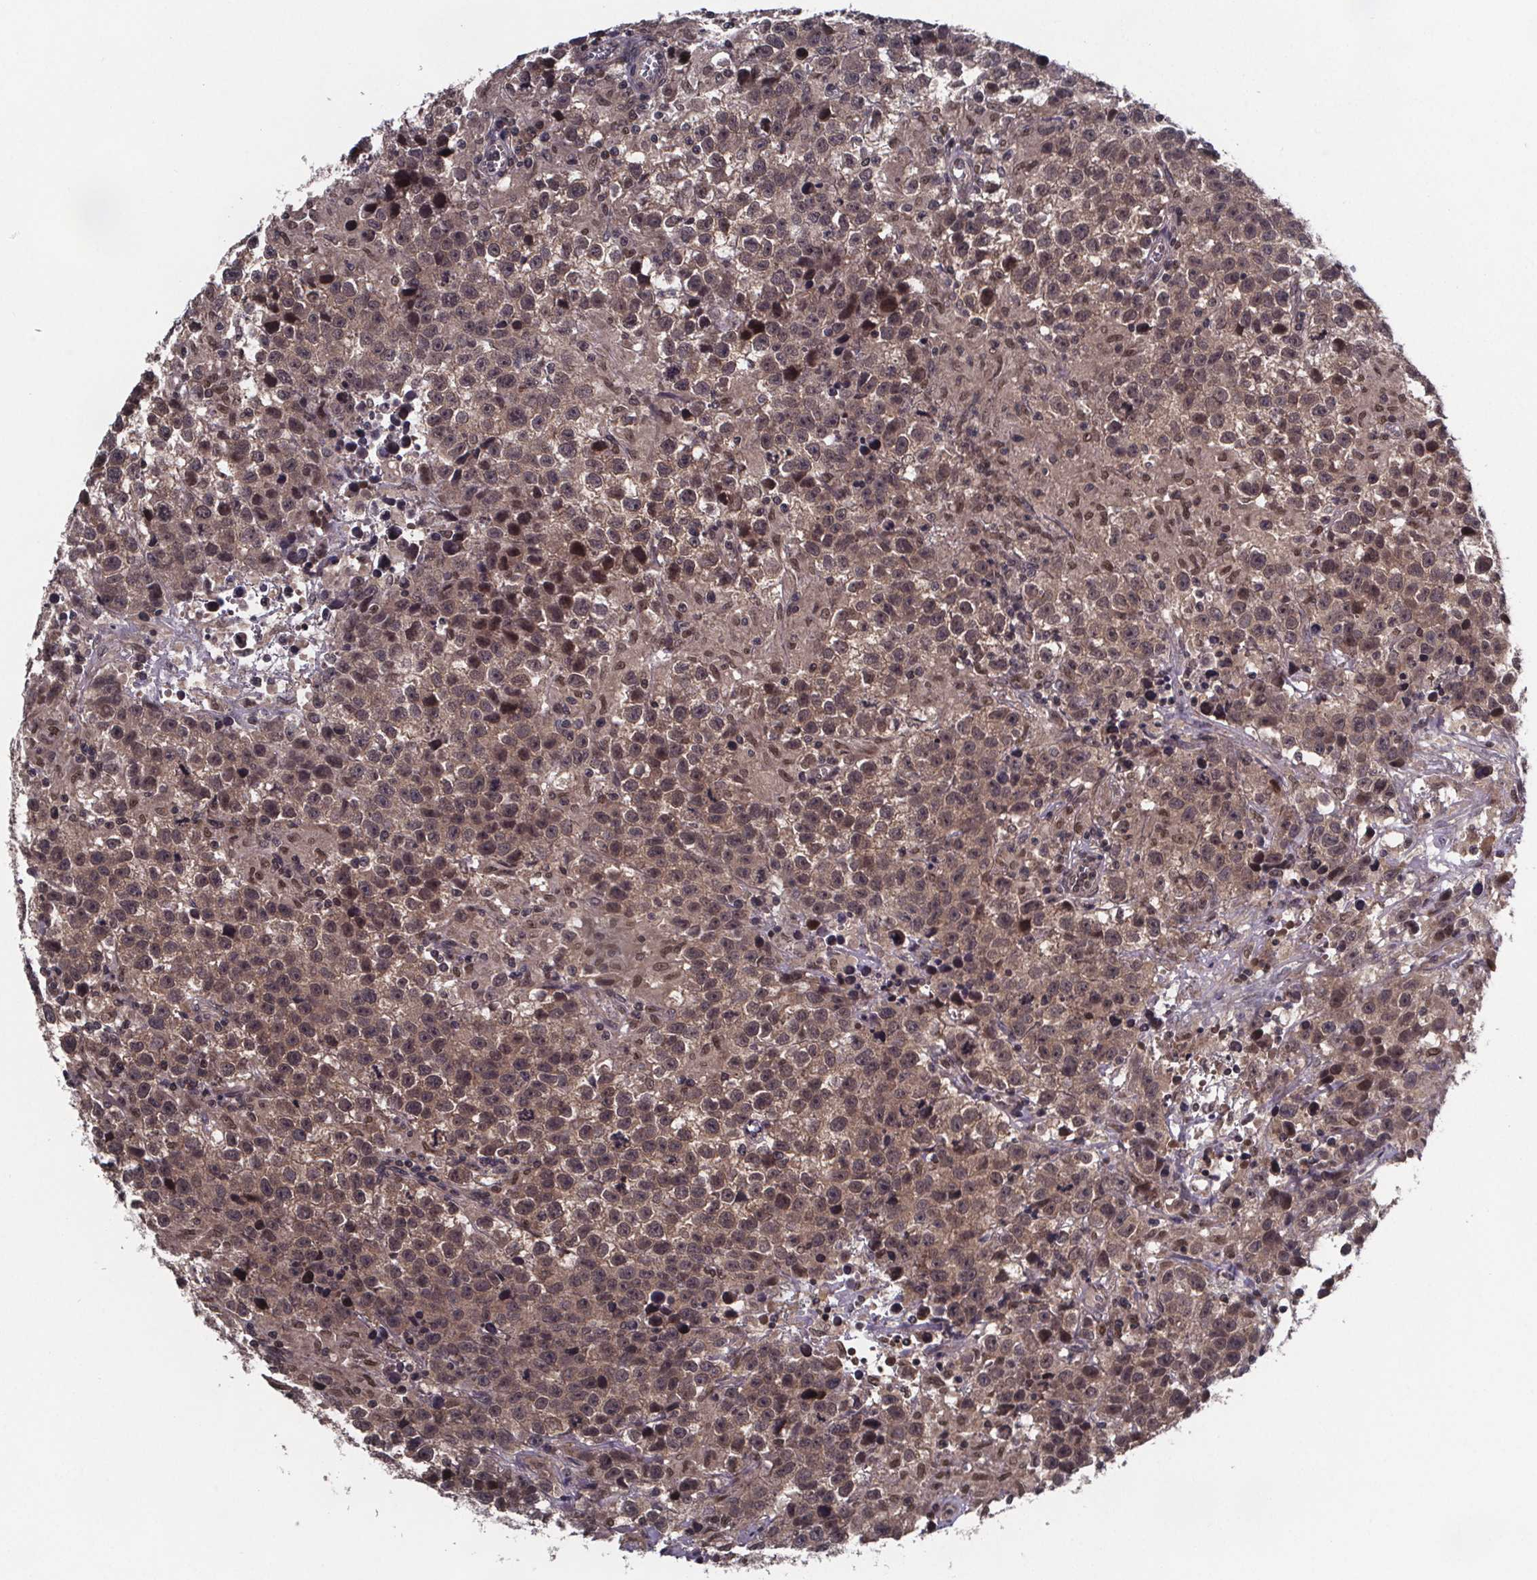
{"staining": {"intensity": "weak", "quantity": ">75%", "location": "cytoplasmic/membranous,nuclear"}, "tissue": "testis cancer", "cell_type": "Tumor cells", "image_type": "cancer", "snomed": [{"axis": "morphology", "description": "Seminoma, NOS"}, {"axis": "topography", "description": "Testis"}], "caption": "A photomicrograph of testis cancer (seminoma) stained for a protein displays weak cytoplasmic/membranous and nuclear brown staining in tumor cells.", "gene": "FN3KRP", "patient": {"sex": "male", "age": 43}}